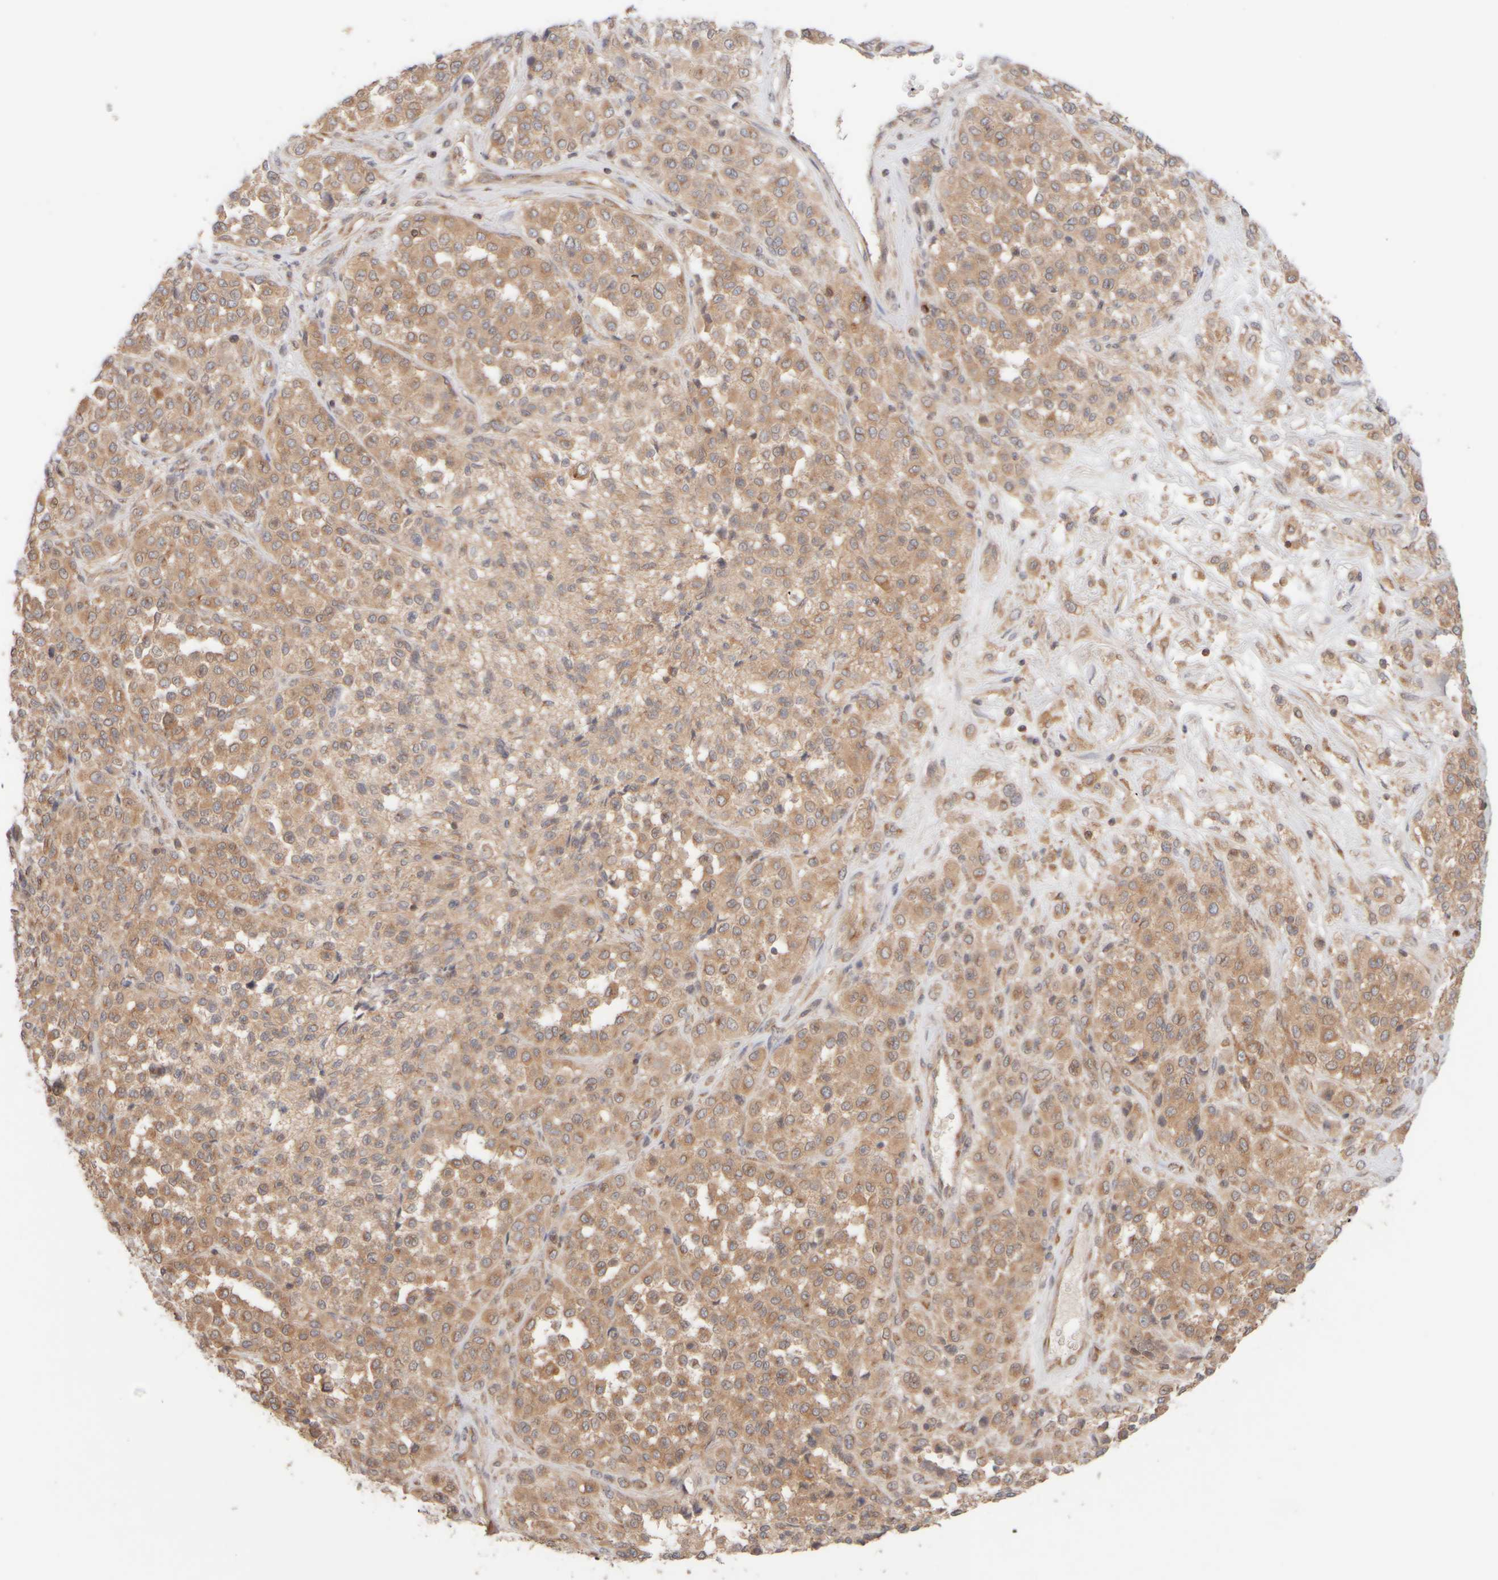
{"staining": {"intensity": "moderate", "quantity": ">75%", "location": "cytoplasmic/membranous"}, "tissue": "melanoma", "cell_type": "Tumor cells", "image_type": "cancer", "snomed": [{"axis": "morphology", "description": "Malignant melanoma, Metastatic site"}, {"axis": "topography", "description": "Pancreas"}], "caption": "DAB (3,3'-diaminobenzidine) immunohistochemical staining of melanoma demonstrates moderate cytoplasmic/membranous protein expression in about >75% of tumor cells.", "gene": "RABEP1", "patient": {"sex": "female", "age": 30}}